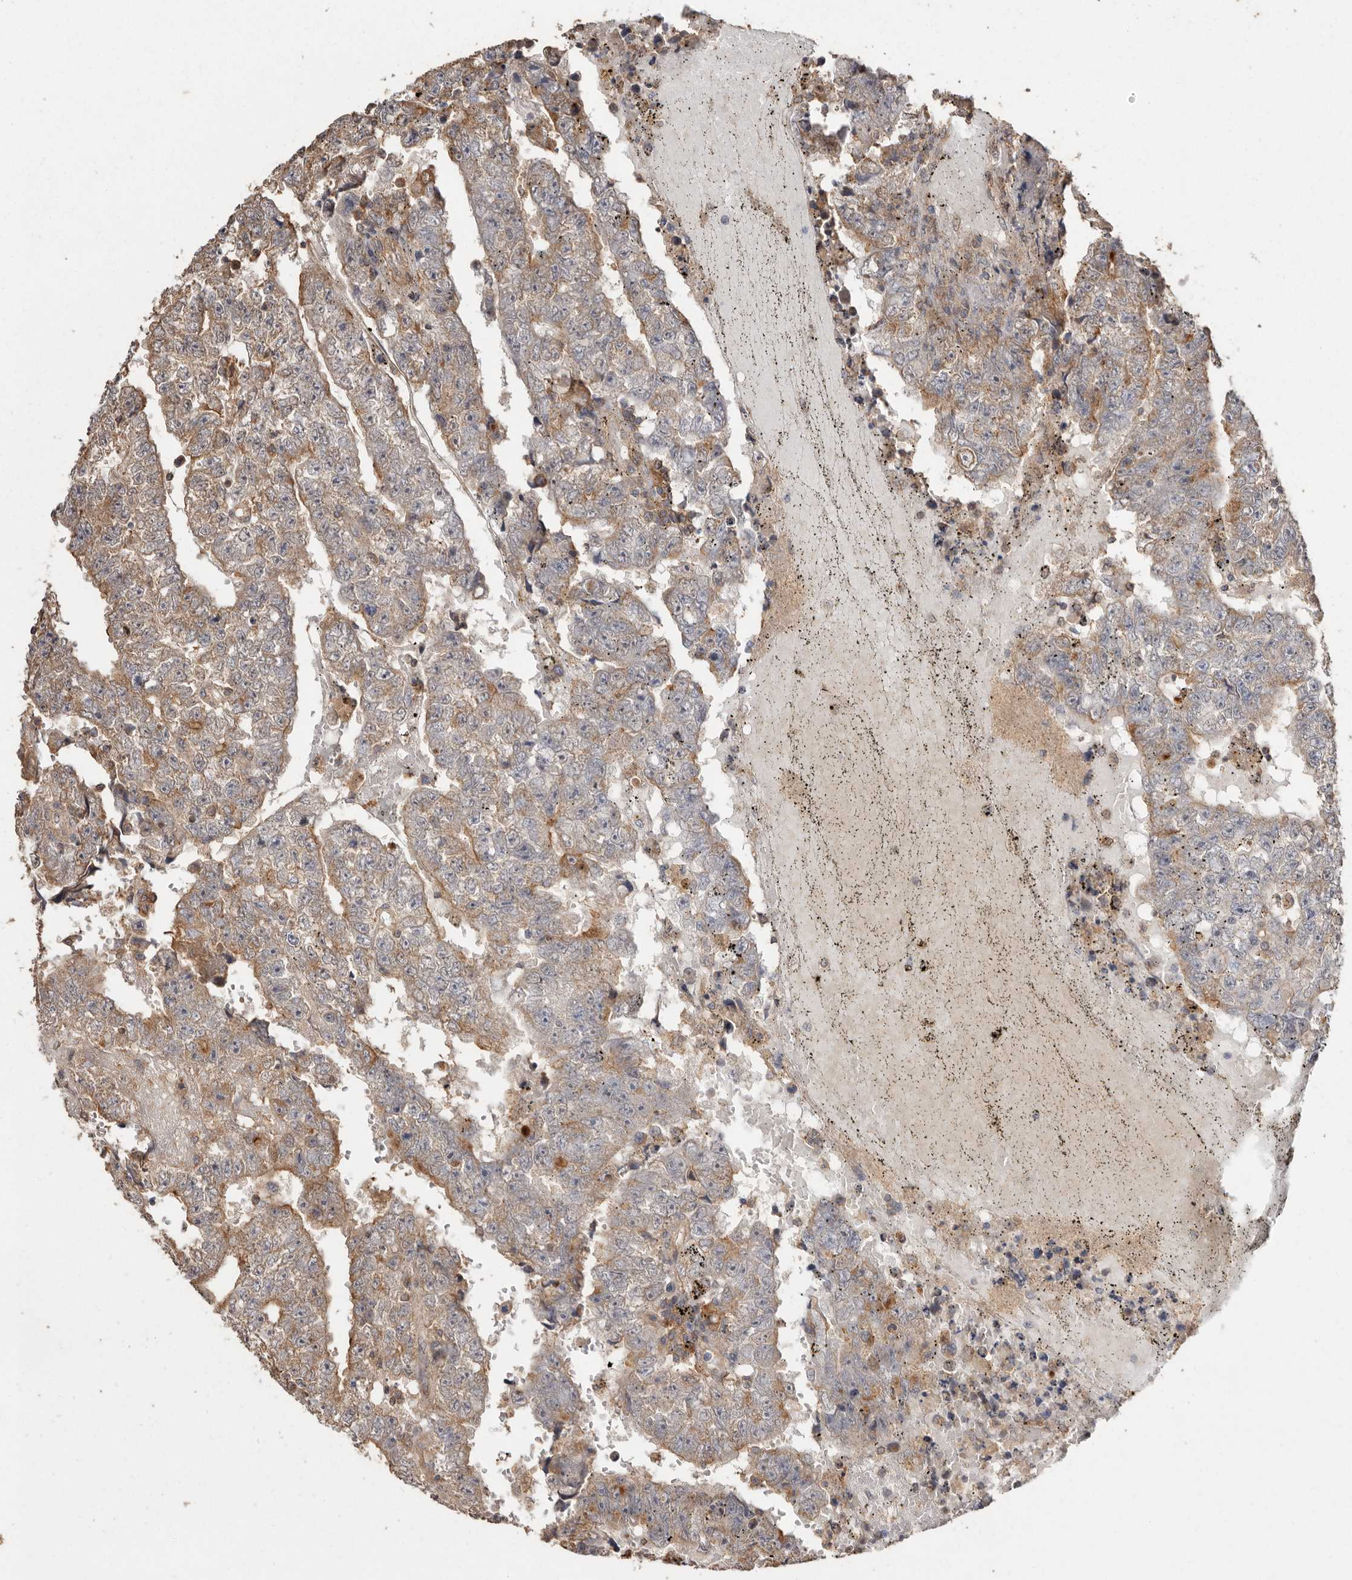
{"staining": {"intensity": "moderate", "quantity": "25%-75%", "location": "cytoplasmic/membranous"}, "tissue": "testis cancer", "cell_type": "Tumor cells", "image_type": "cancer", "snomed": [{"axis": "morphology", "description": "Carcinoma, Embryonal, NOS"}, {"axis": "topography", "description": "Testis"}], "caption": "This image shows IHC staining of embryonal carcinoma (testis), with medium moderate cytoplasmic/membranous positivity in approximately 25%-75% of tumor cells.", "gene": "RWDD1", "patient": {"sex": "male", "age": 25}}